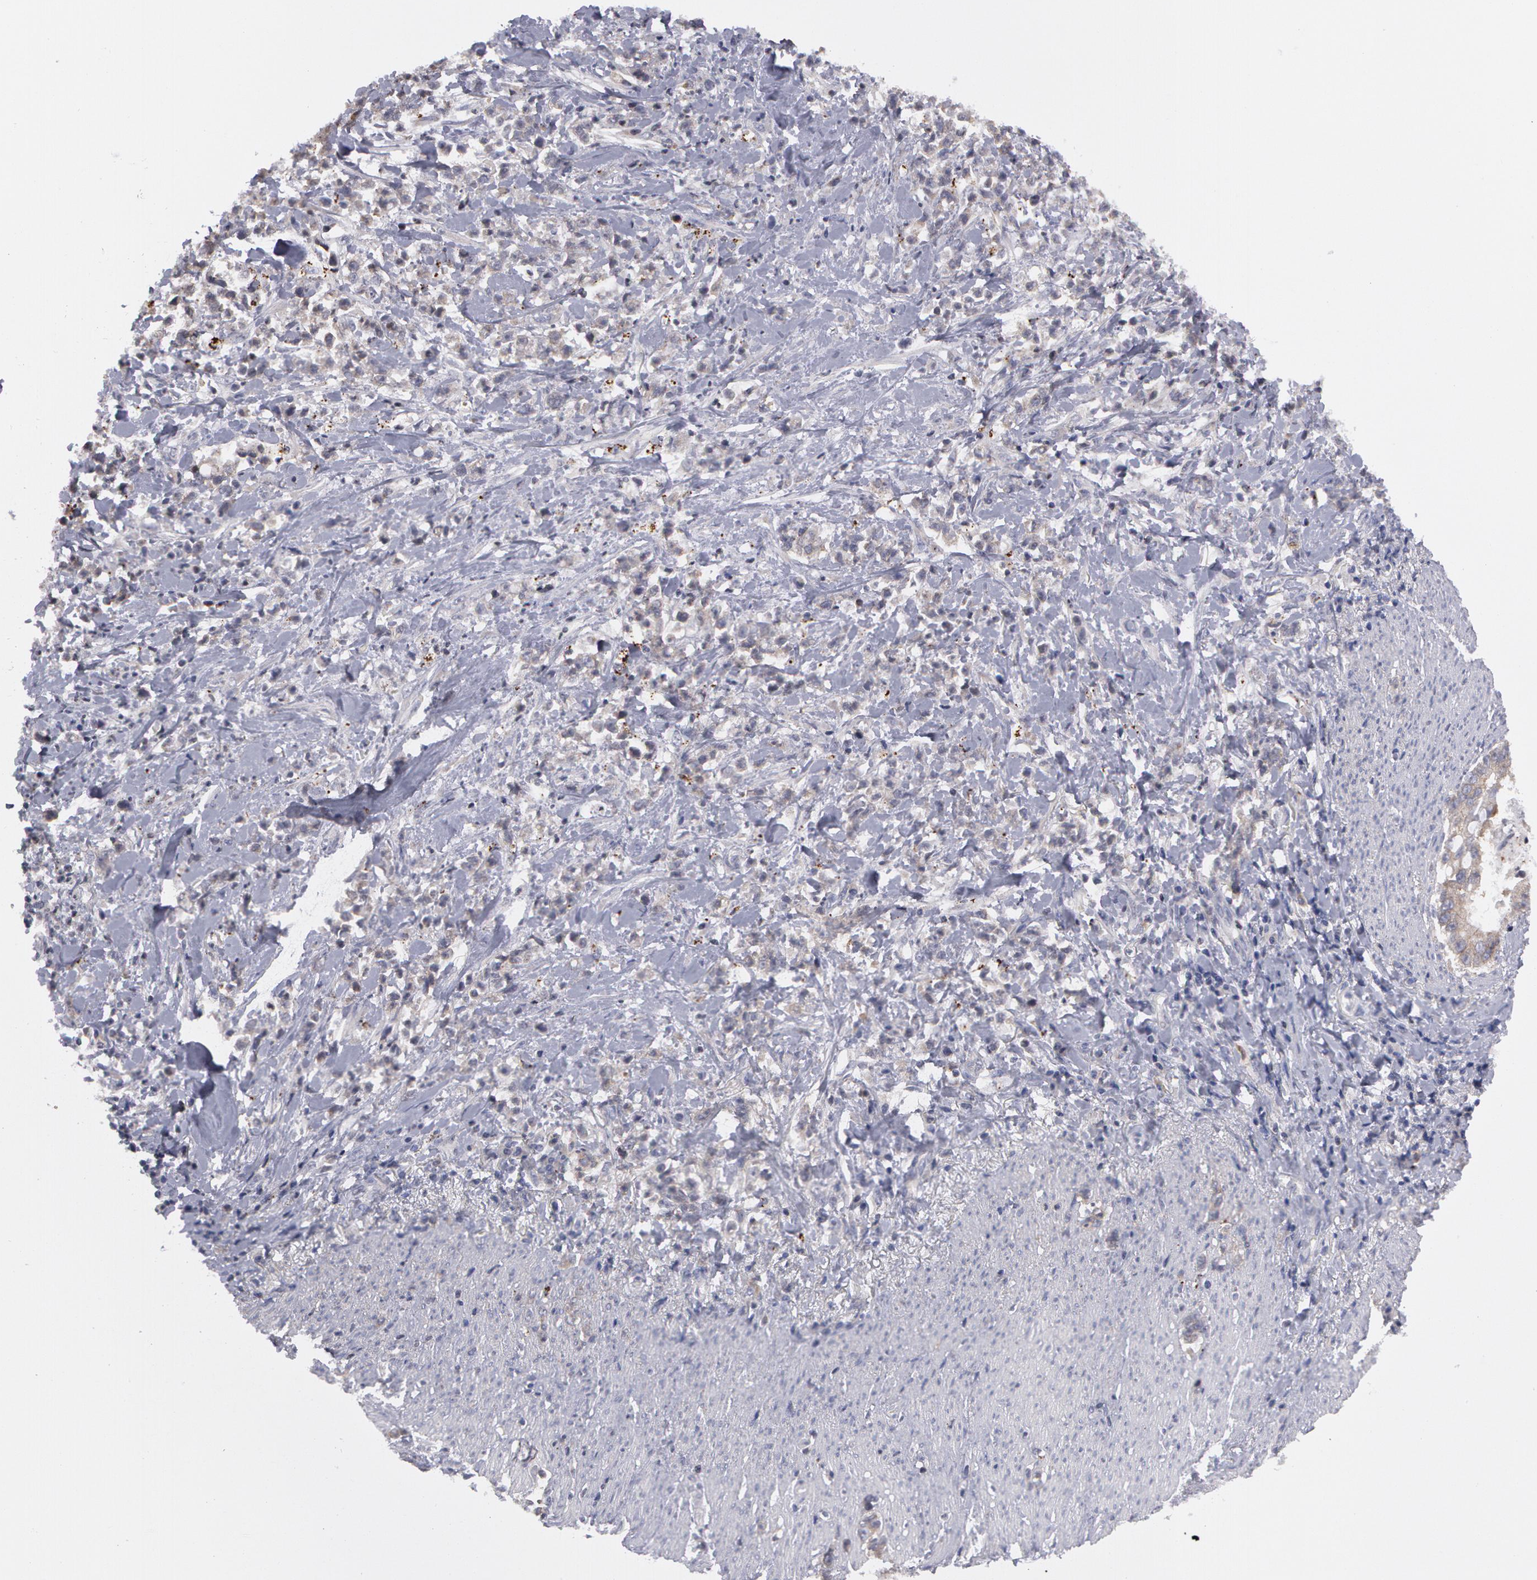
{"staining": {"intensity": "weak", "quantity": "<25%", "location": "cytoplasmic/membranous"}, "tissue": "stomach cancer", "cell_type": "Tumor cells", "image_type": "cancer", "snomed": [{"axis": "morphology", "description": "Adenocarcinoma, NOS"}, {"axis": "topography", "description": "Stomach, lower"}], "caption": "An immunohistochemistry (IHC) photomicrograph of adenocarcinoma (stomach) is shown. There is no staining in tumor cells of adenocarcinoma (stomach). (Brightfield microscopy of DAB immunohistochemistry (IHC) at high magnification).", "gene": "ERBB2", "patient": {"sex": "male", "age": 88}}